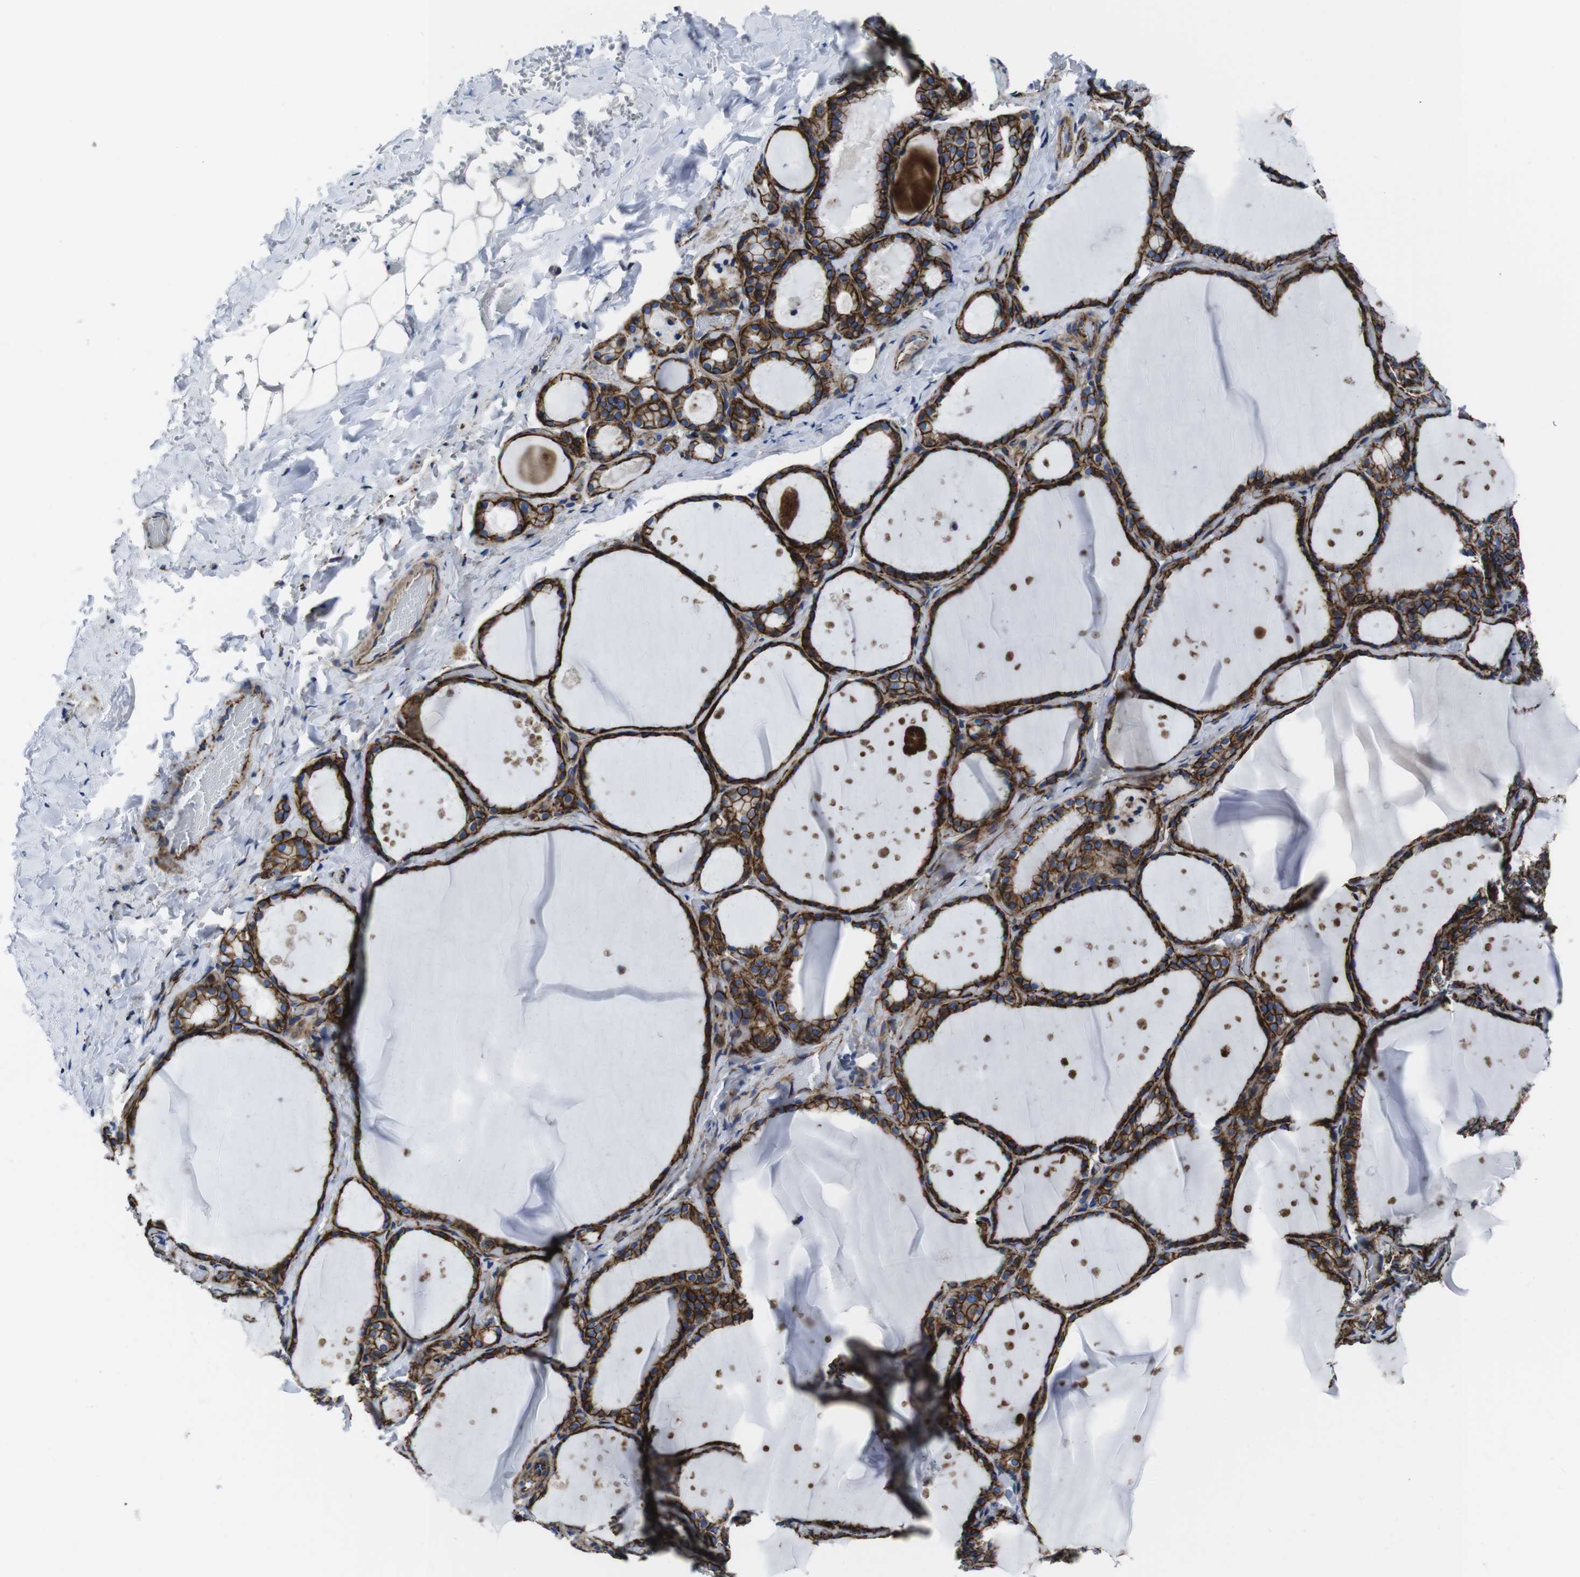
{"staining": {"intensity": "strong", "quantity": ">75%", "location": "cytoplasmic/membranous"}, "tissue": "thyroid gland", "cell_type": "Glandular cells", "image_type": "normal", "snomed": [{"axis": "morphology", "description": "Normal tissue, NOS"}, {"axis": "topography", "description": "Thyroid gland"}], "caption": "Immunohistochemistry (IHC) (DAB (3,3'-diaminobenzidine)) staining of benign thyroid gland exhibits strong cytoplasmic/membranous protein expression in about >75% of glandular cells. Using DAB (3,3'-diaminobenzidine) (brown) and hematoxylin (blue) stains, captured at high magnification using brightfield microscopy.", "gene": "NUMB", "patient": {"sex": "female", "age": 44}}